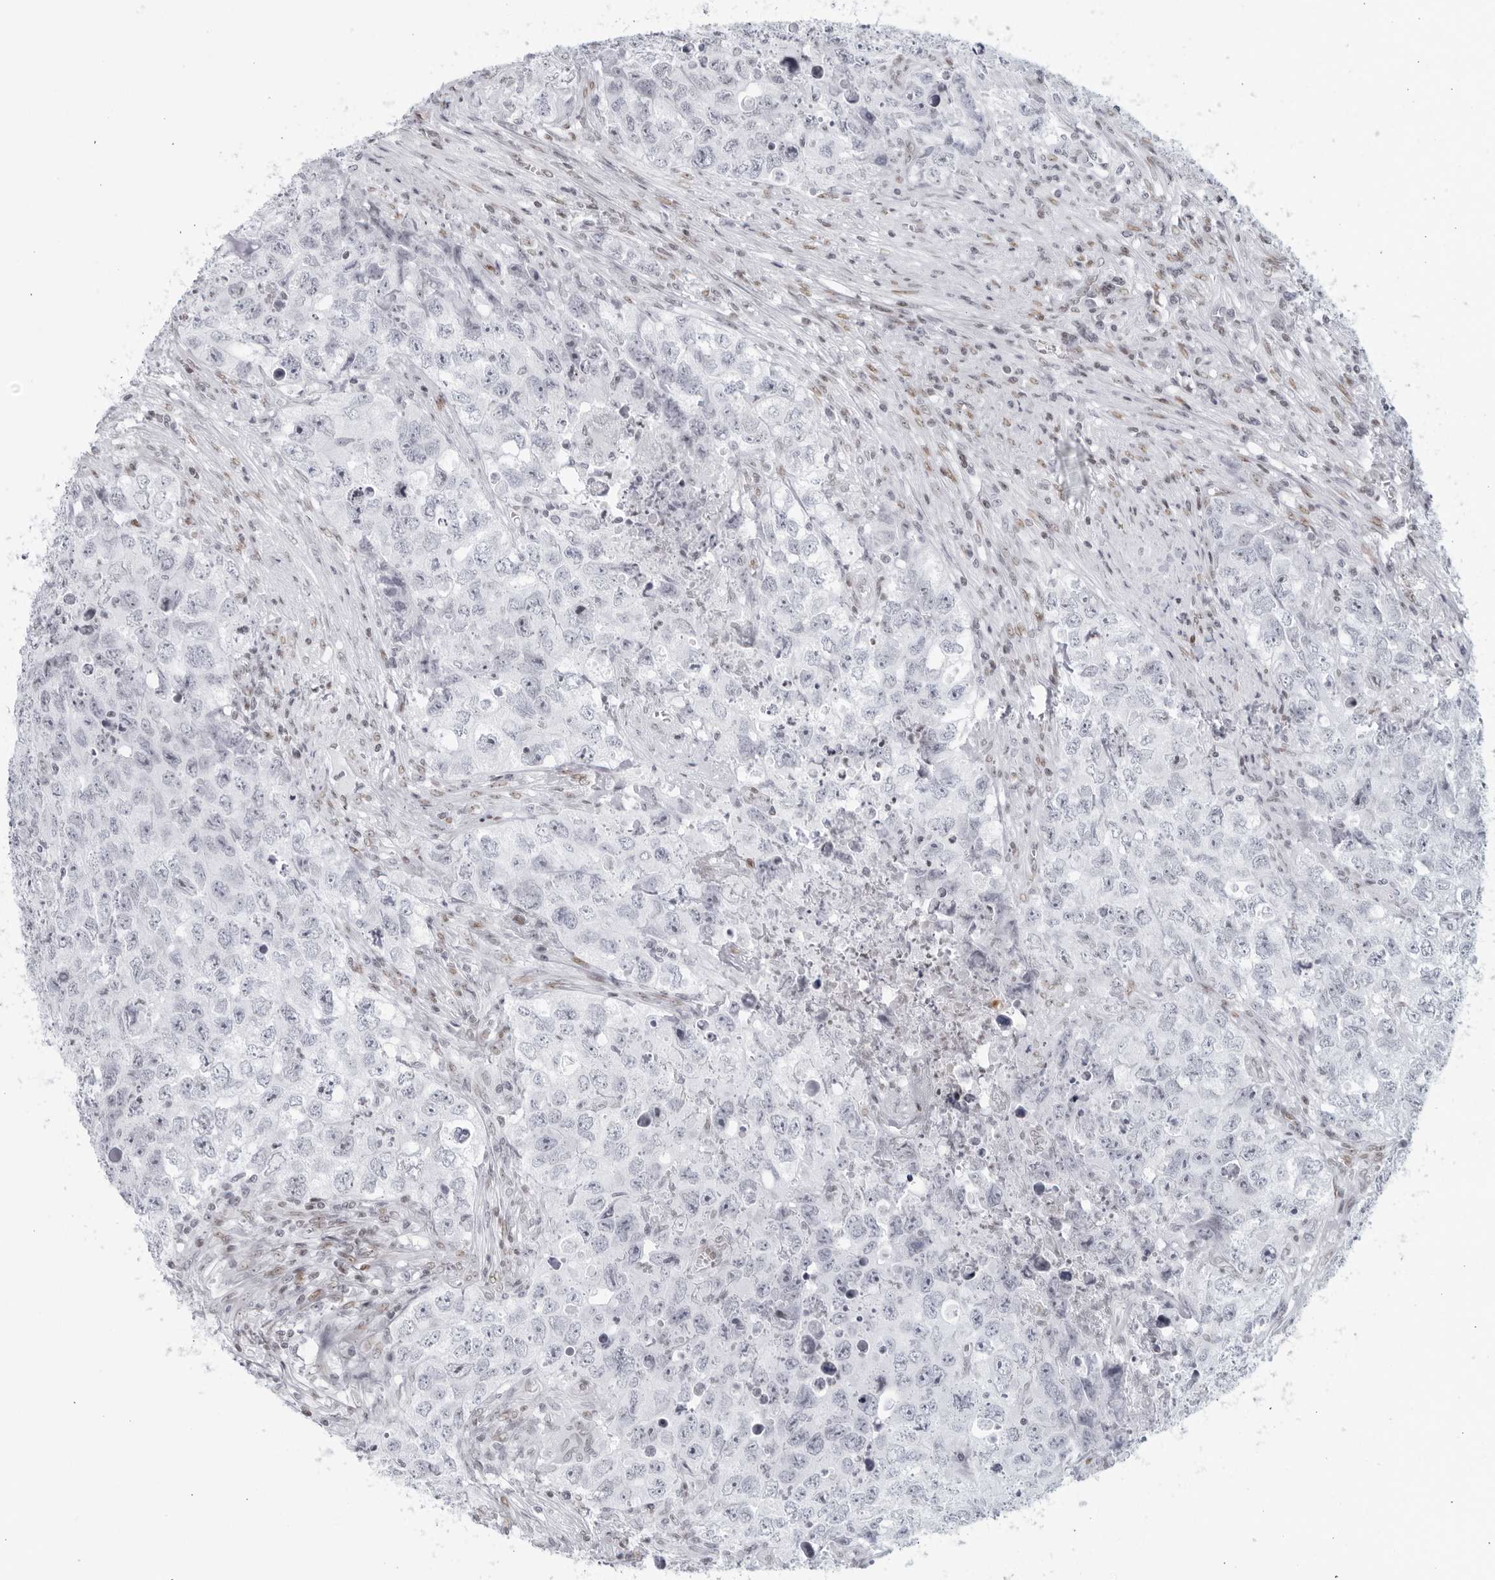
{"staining": {"intensity": "negative", "quantity": "none", "location": "none"}, "tissue": "testis cancer", "cell_type": "Tumor cells", "image_type": "cancer", "snomed": [{"axis": "morphology", "description": "Seminoma, NOS"}, {"axis": "morphology", "description": "Carcinoma, Embryonal, NOS"}, {"axis": "topography", "description": "Testis"}], "caption": "A micrograph of testis seminoma stained for a protein shows no brown staining in tumor cells.", "gene": "HP1BP3", "patient": {"sex": "male", "age": 43}}